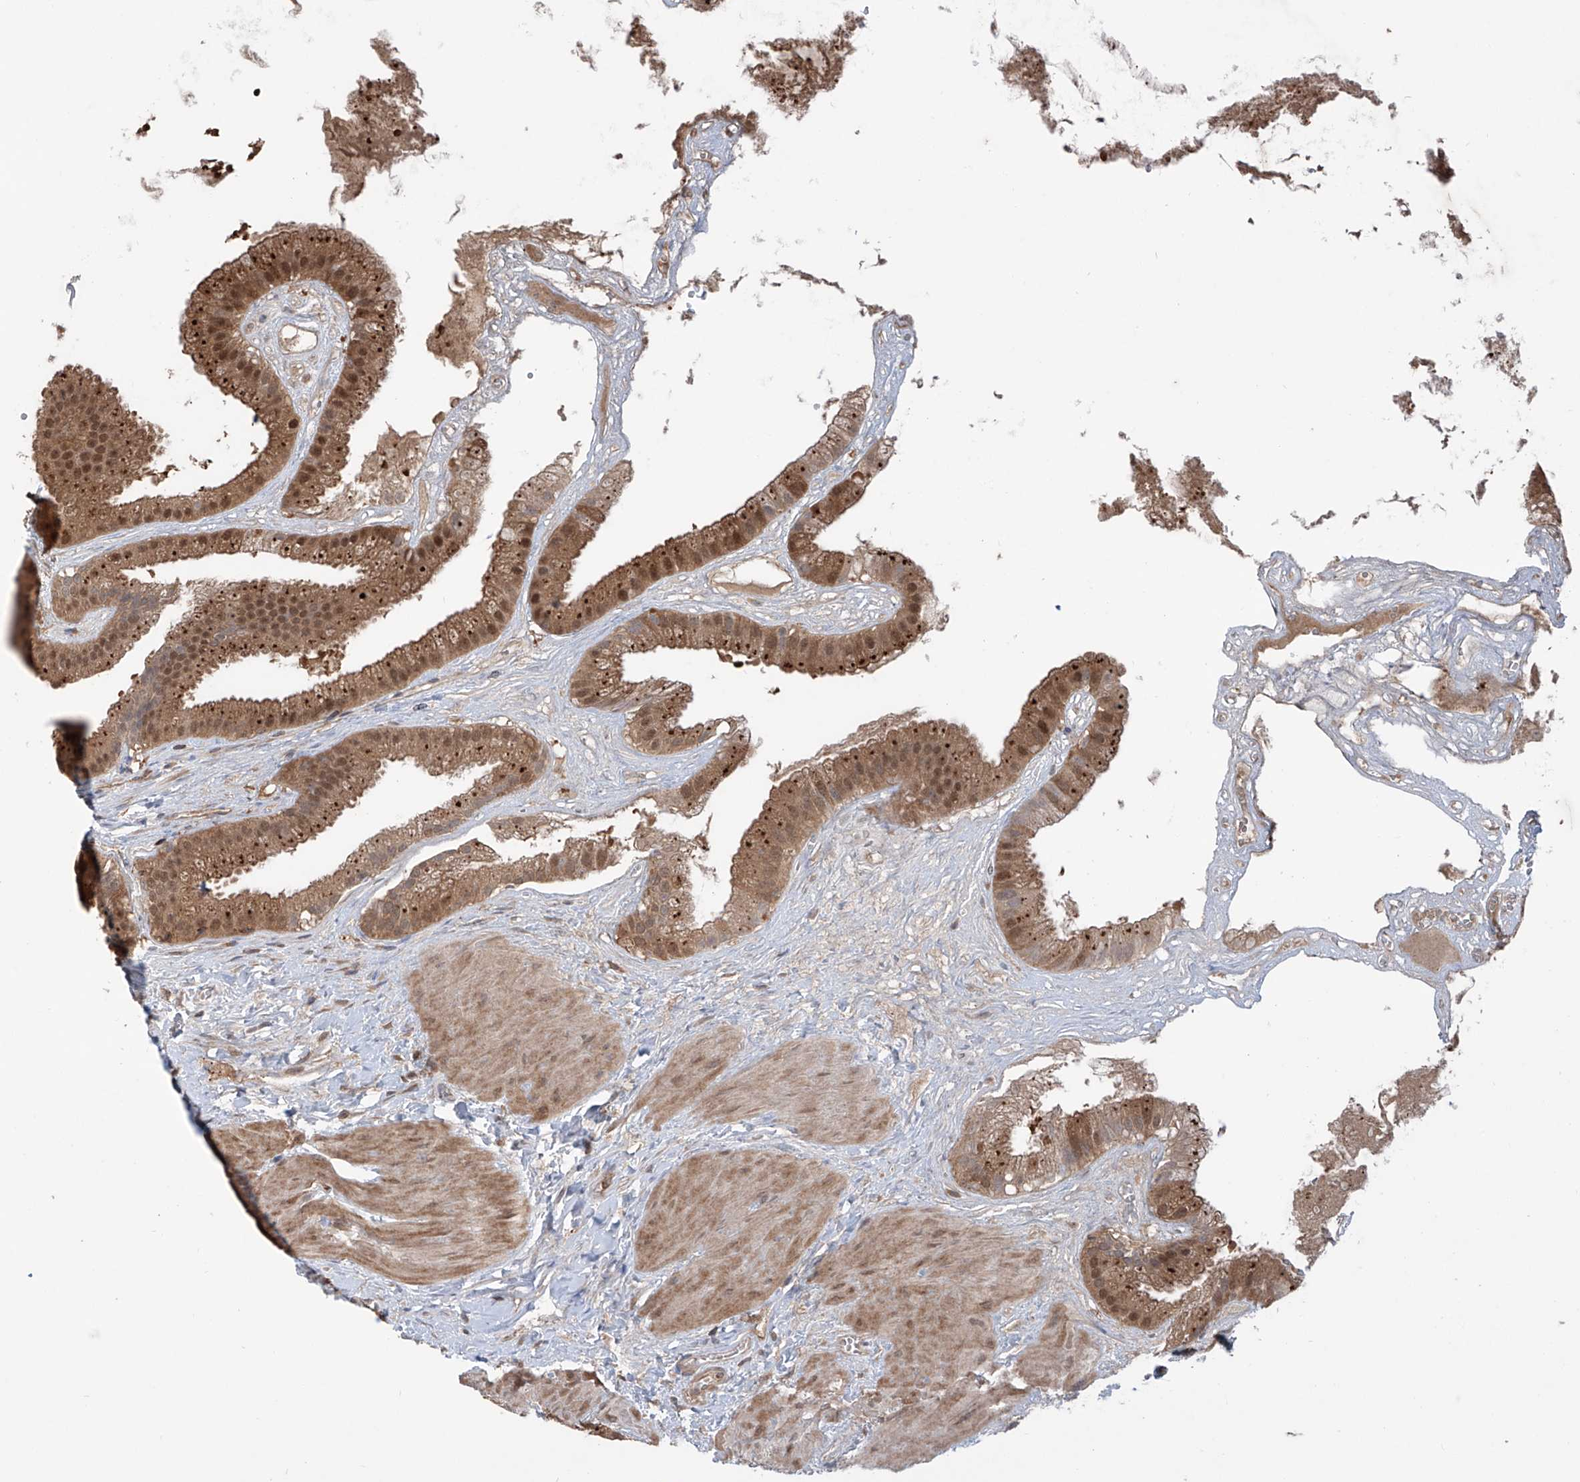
{"staining": {"intensity": "moderate", "quantity": ">75%", "location": "cytoplasmic/membranous,nuclear"}, "tissue": "gallbladder", "cell_type": "Glandular cells", "image_type": "normal", "snomed": [{"axis": "morphology", "description": "Normal tissue, NOS"}, {"axis": "topography", "description": "Gallbladder"}], "caption": "Immunohistochemistry micrograph of normal gallbladder: human gallbladder stained using immunohistochemistry displays medium levels of moderate protein expression localized specifically in the cytoplasmic/membranous,nuclear of glandular cells, appearing as a cytoplasmic/membranous,nuclear brown color.", "gene": "HOXC8", "patient": {"sex": "male", "age": 55}}